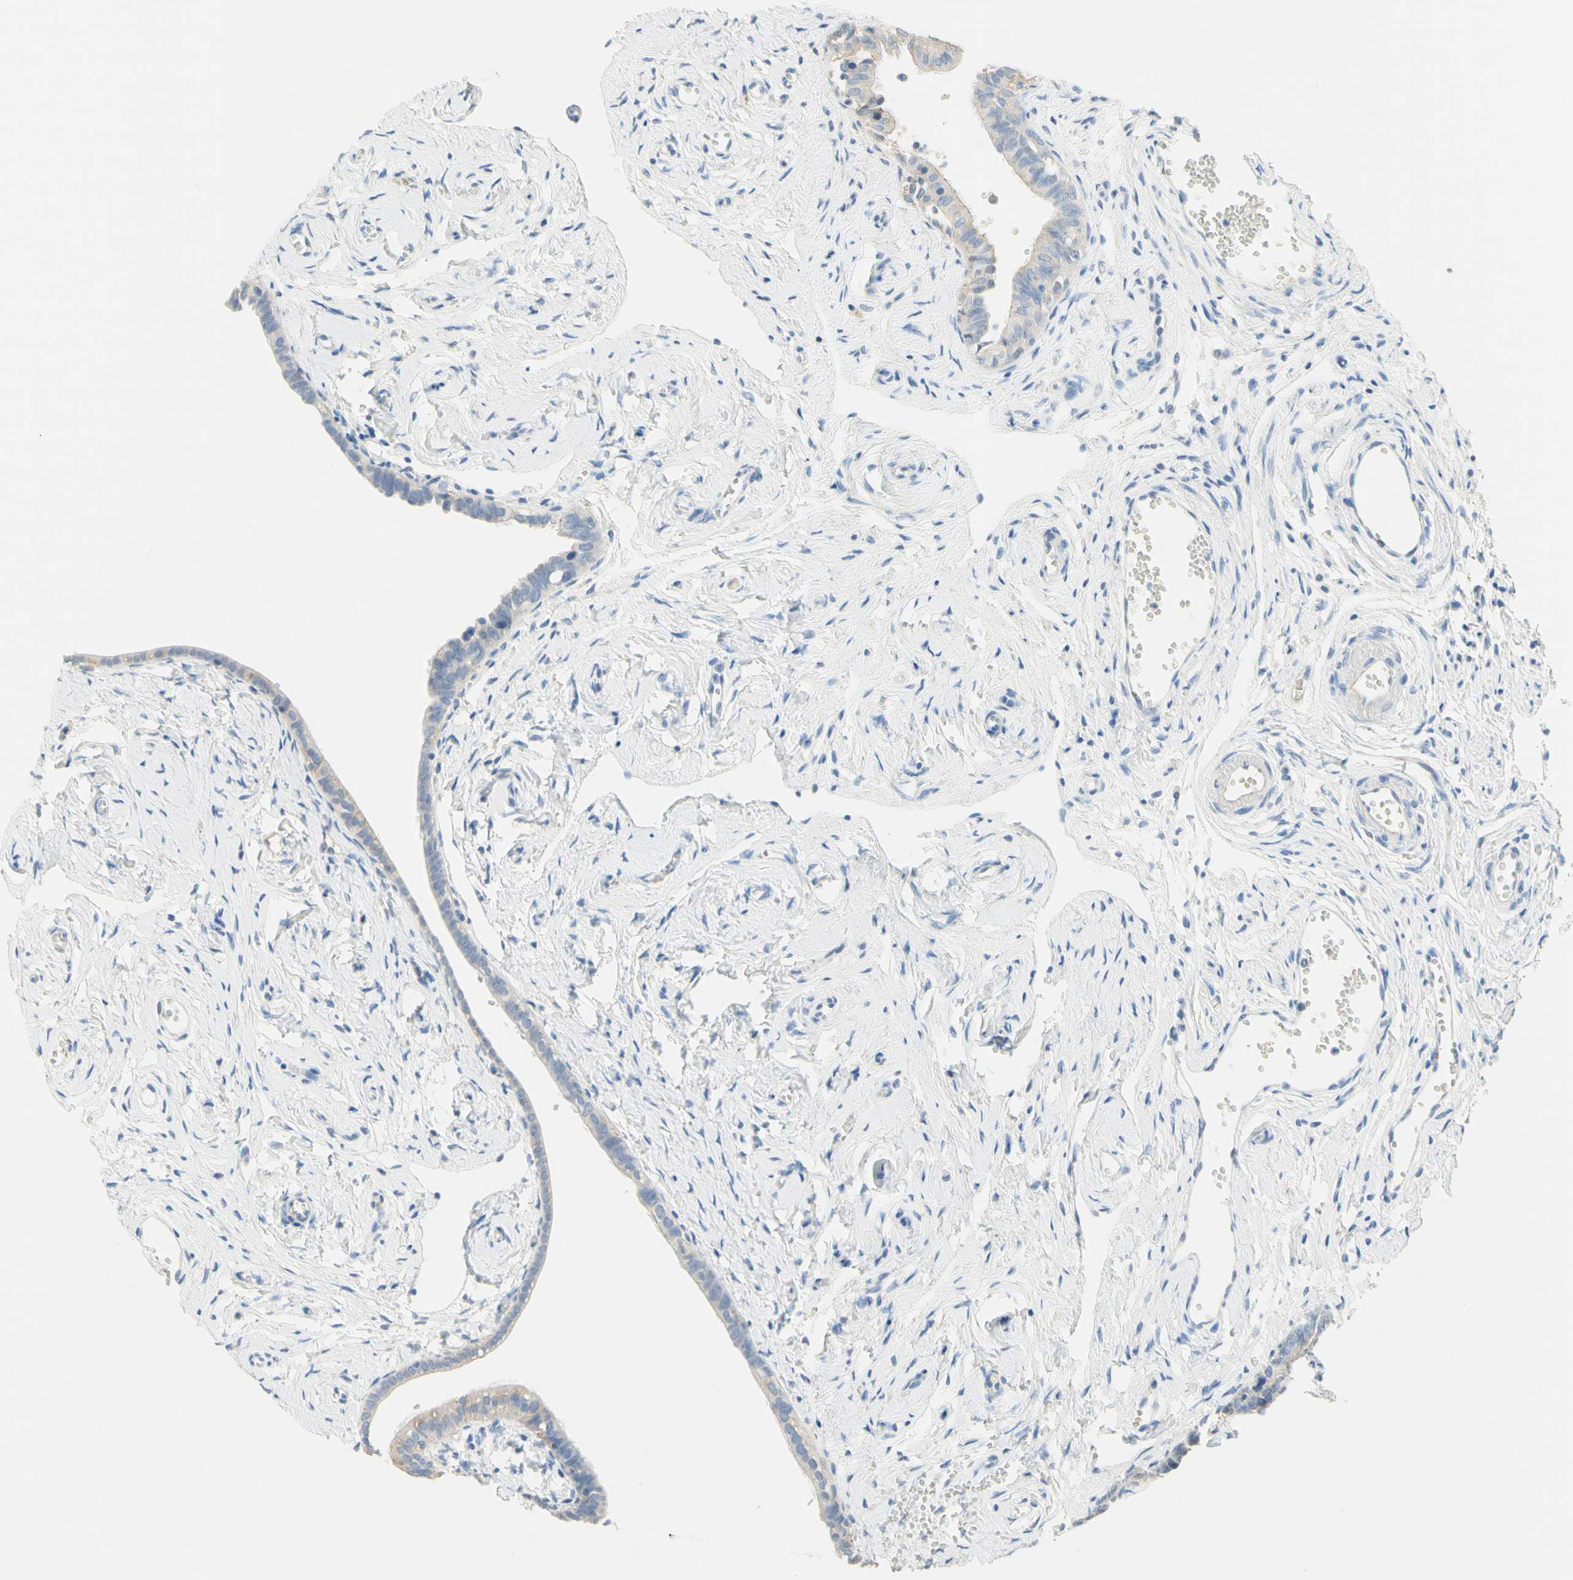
{"staining": {"intensity": "weak", "quantity": "<25%", "location": "cytoplasmic/membranous"}, "tissue": "fallopian tube", "cell_type": "Glandular cells", "image_type": "normal", "snomed": [{"axis": "morphology", "description": "Normal tissue, NOS"}, {"axis": "topography", "description": "Fallopian tube"}], "caption": "A high-resolution histopathology image shows IHC staining of benign fallopian tube, which shows no significant expression in glandular cells.", "gene": "NECTIN4", "patient": {"sex": "female", "age": 71}}